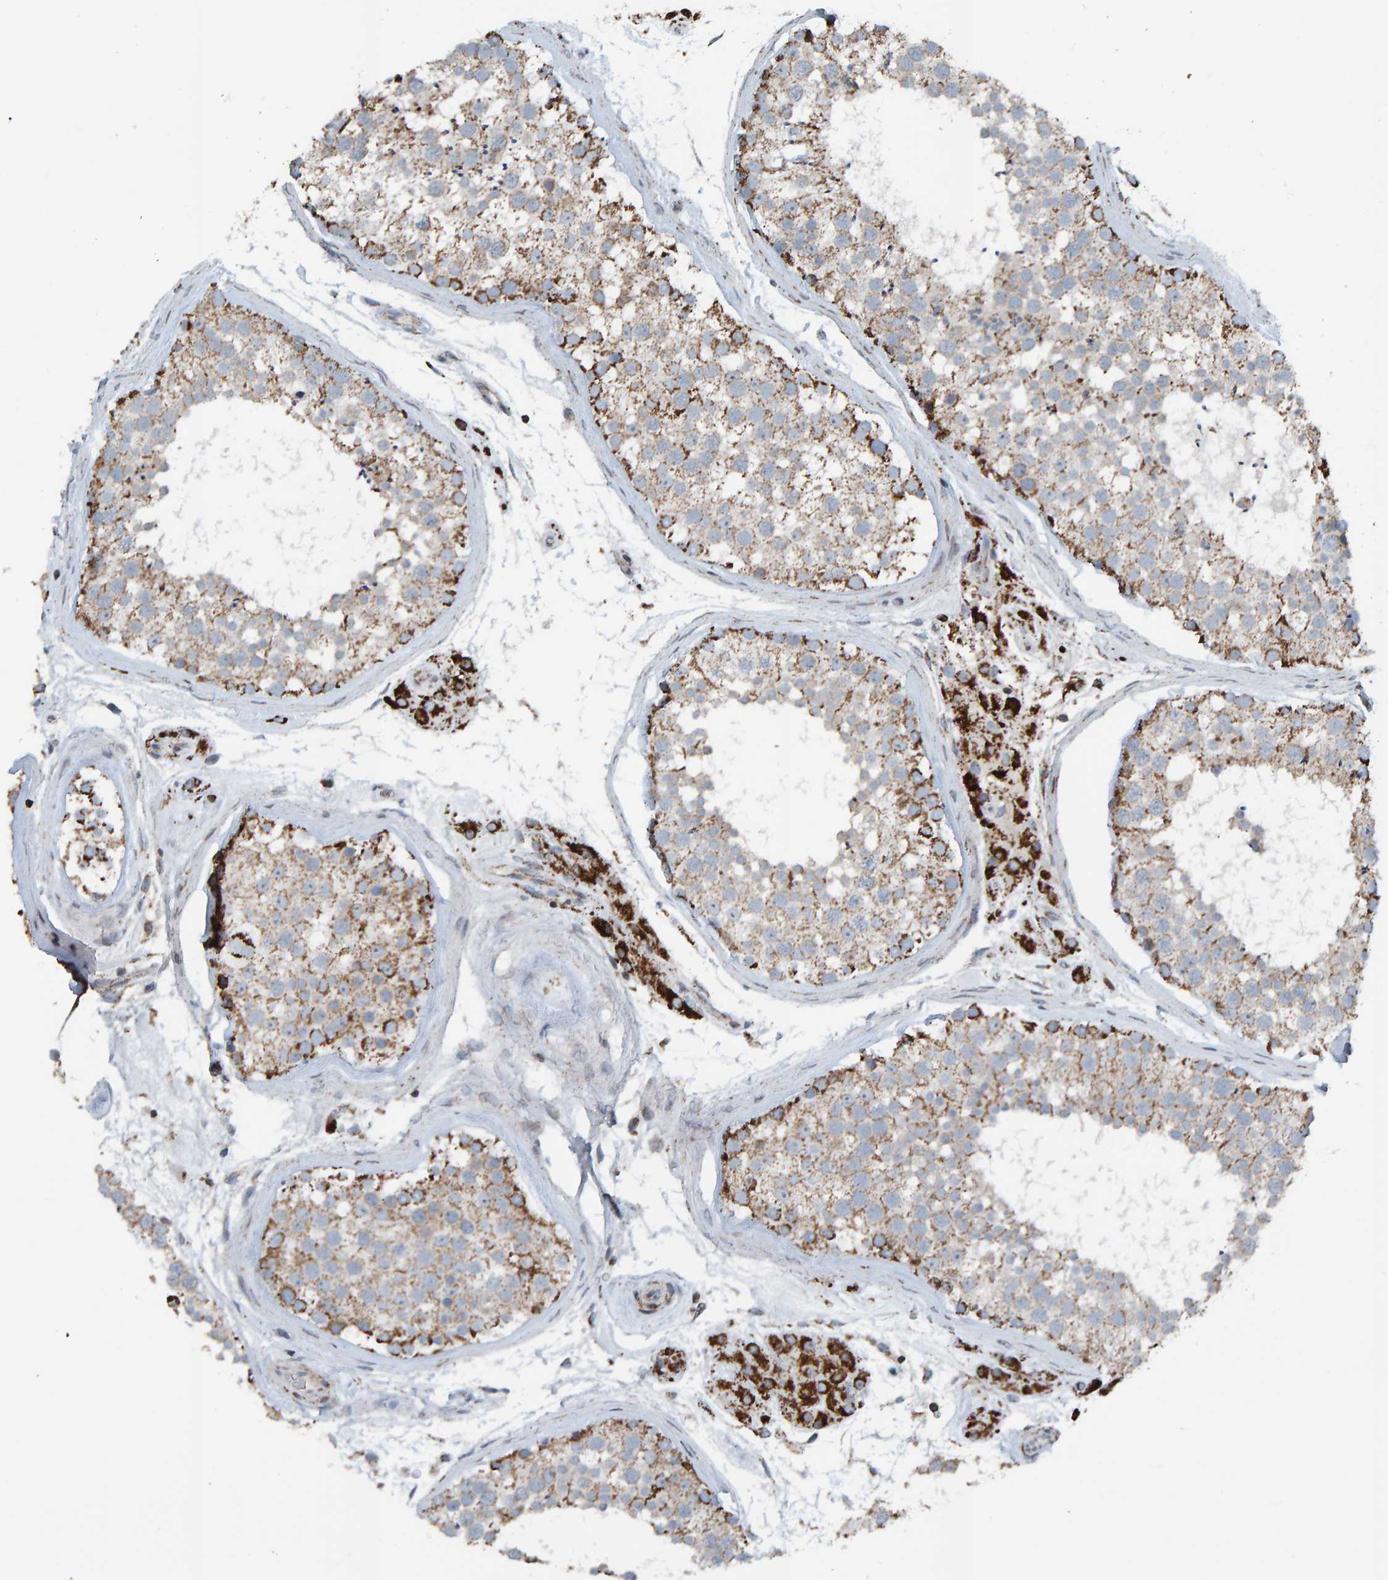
{"staining": {"intensity": "moderate", "quantity": ">75%", "location": "cytoplasmic/membranous"}, "tissue": "testis", "cell_type": "Cells in seminiferous ducts", "image_type": "normal", "snomed": [{"axis": "morphology", "description": "Normal tissue, NOS"}, {"axis": "topography", "description": "Testis"}], "caption": "Benign testis reveals moderate cytoplasmic/membranous staining in about >75% of cells in seminiferous ducts (DAB (3,3'-diaminobenzidine) IHC with brightfield microscopy, high magnification)..", "gene": "ZNF48", "patient": {"sex": "male", "age": 46}}